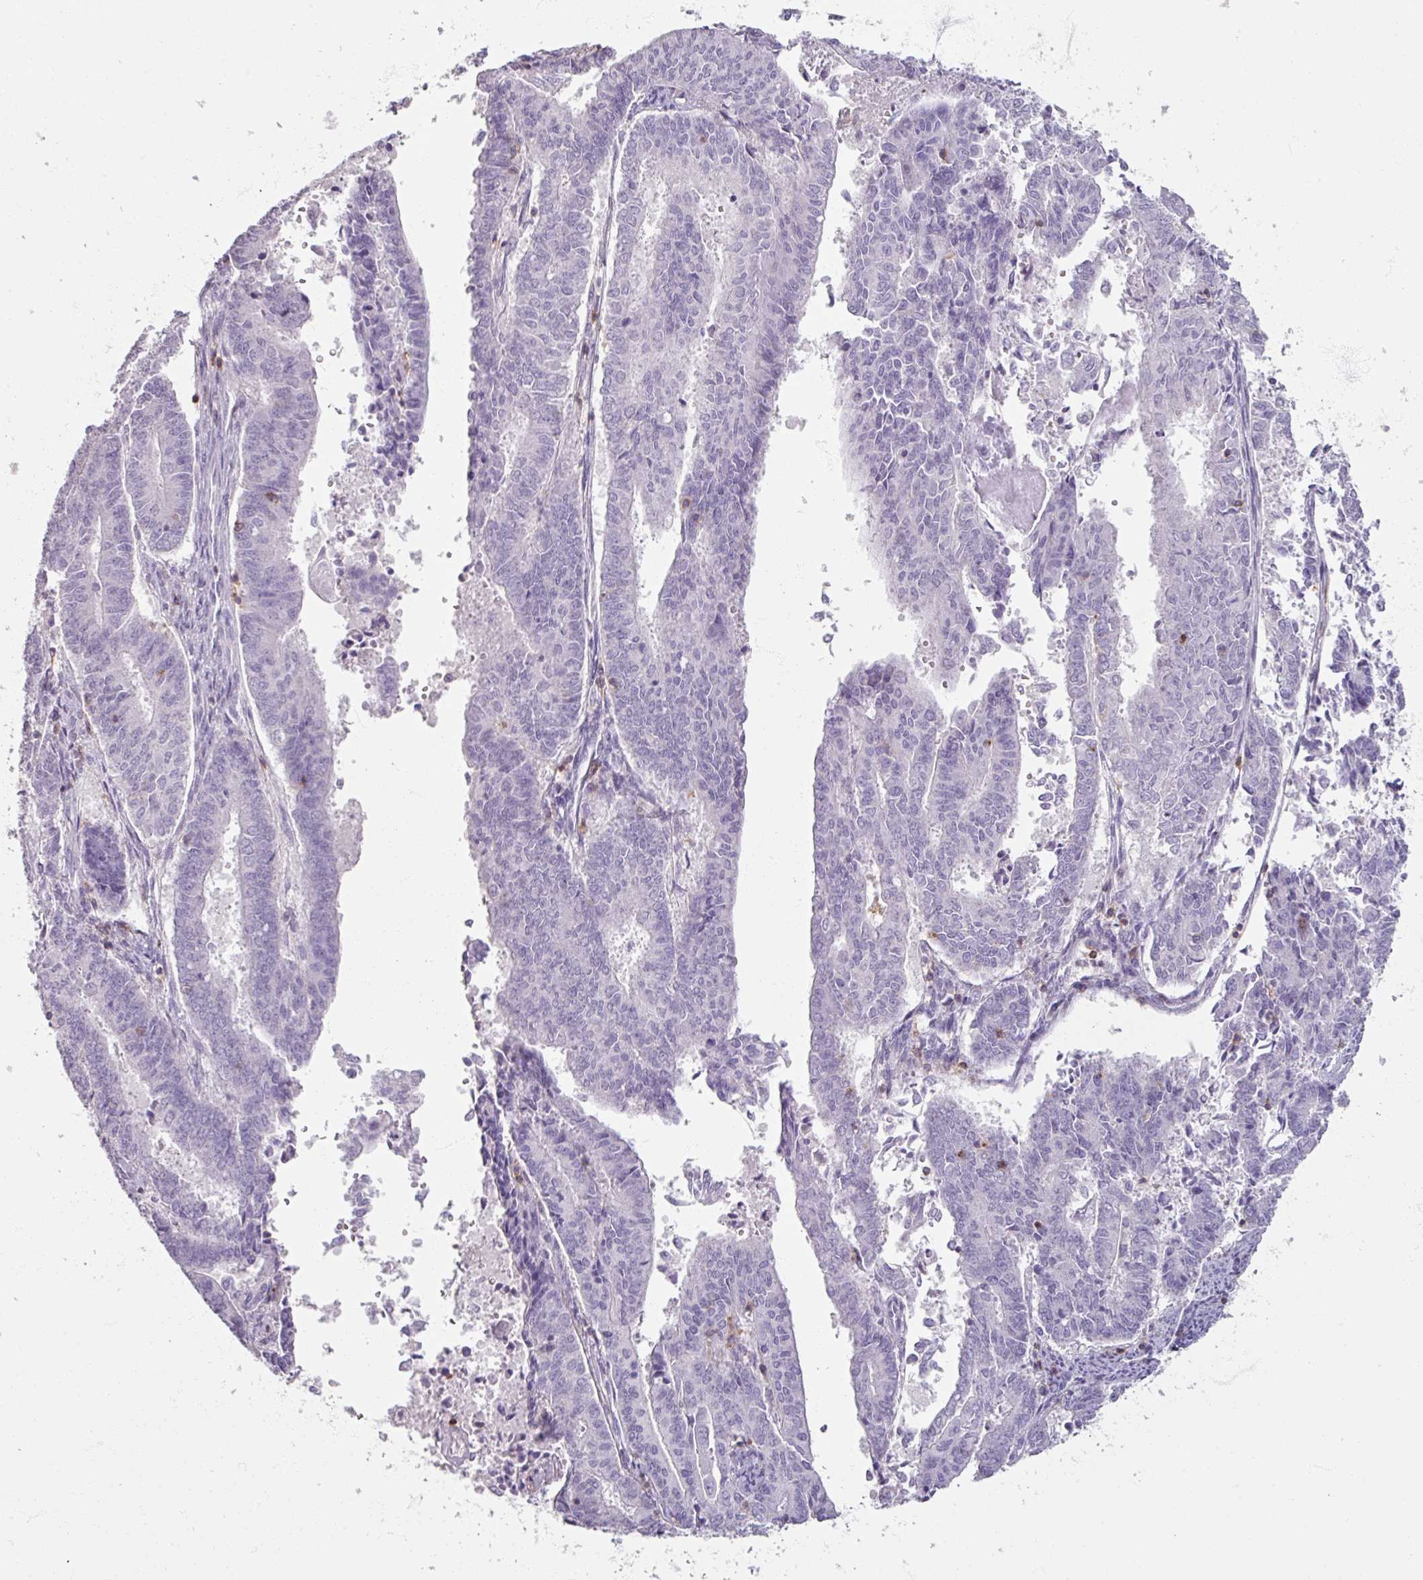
{"staining": {"intensity": "negative", "quantity": "none", "location": "none"}, "tissue": "endometrial cancer", "cell_type": "Tumor cells", "image_type": "cancer", "snomed": [{"axis": "morphology", "description": "Adenocarcinoma, NOS"}, {"axis": "topography", "description": "Endometrium"}], "caption": "Endometrial cancer (adenocarcinoma) was stained to show a protein in brown. There is no significant positivity in tumor cells.", "gene": "PTPRC", "patient": {"sex": "female", "age": 59}}